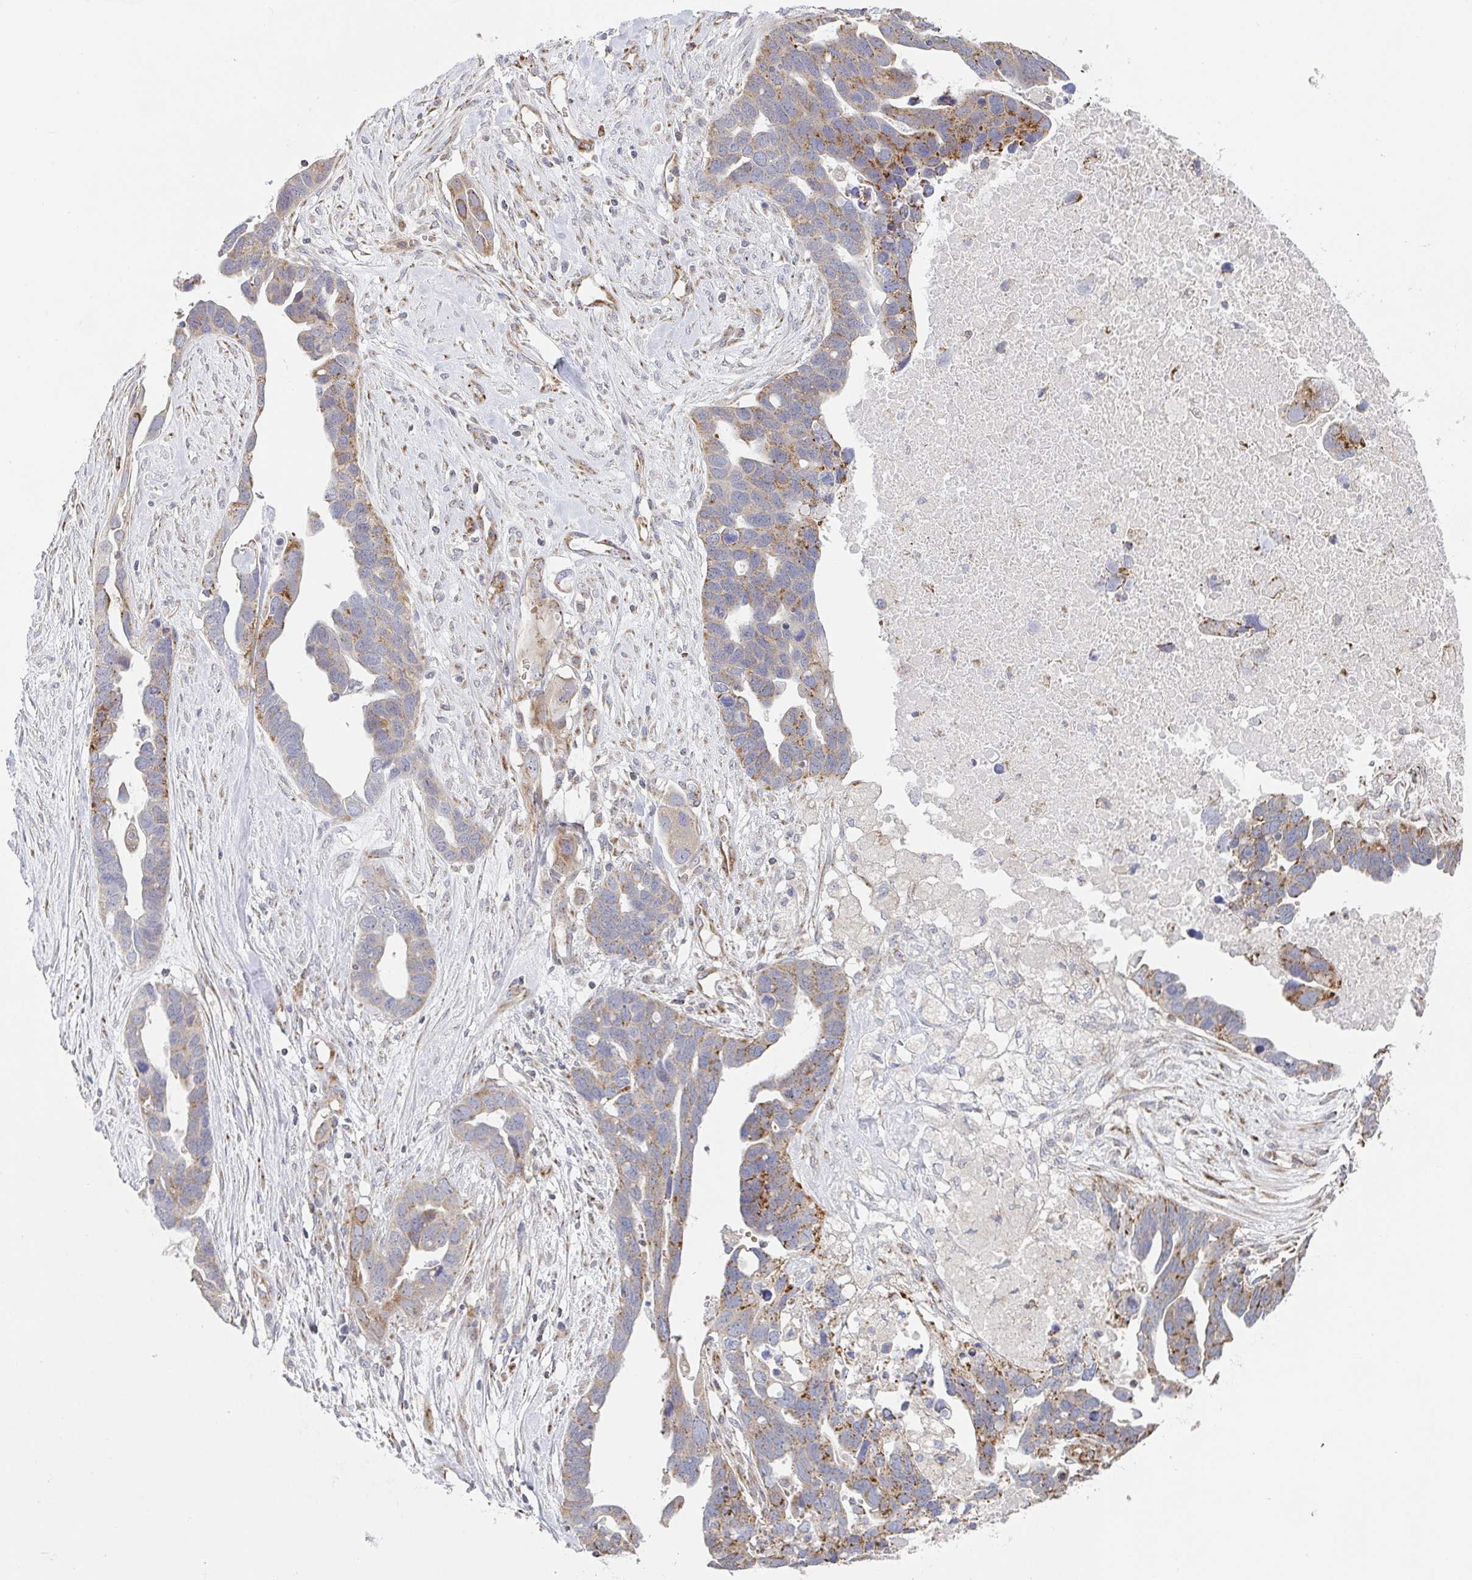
{"staining": {"intensity": "moderate", "quantity": "25%-75%", "location": "cytoplasmic/membranous"}, "tissue": "ovarian cancer", "cell_type": "Tumor cells", "image_type": "cancer", "snomed": [{"axis": "morphology", "description": "Cystadenocarcinoma, serous, NOS"}, {"axis": "topography", "description": "Ovary"}], "caption": "Tumor cells exhibit medium levels of moderate cytoplasmic/membranous positivity in about 25%-75% of cells in human serous cystadenocarcinoma (ovarian).", "gene": "ZNF526", "patient": {"sex": "female", "age": 54}}